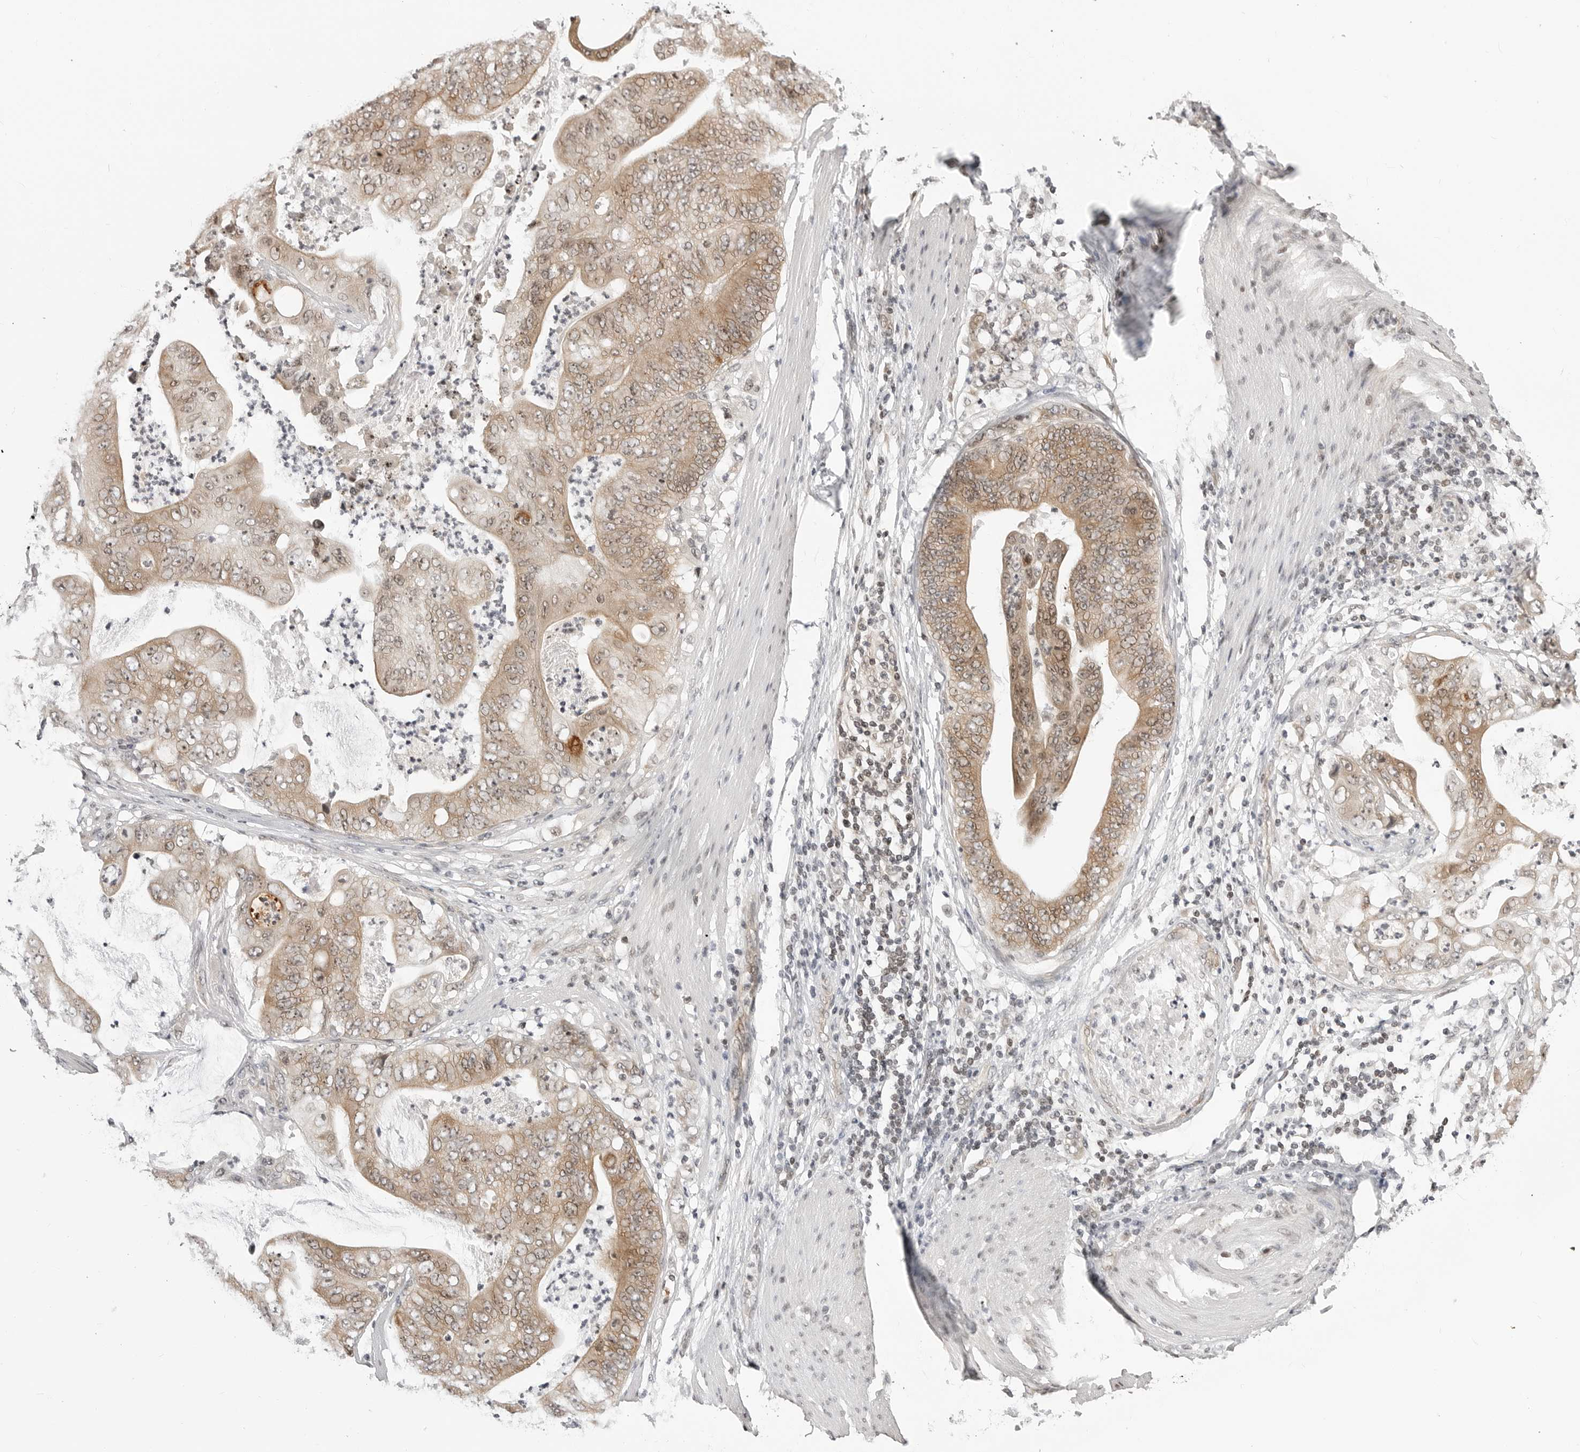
{"staining": {"intensity": "moderate", "quantity": ">75%", "location": "cytoplasmic/membranous,nuclear"}, "tissue": "stomach cancer", "cell_type": "Tumor cells", "image_type": "cancer", "snomed": [{"axis": "morphology", "description": "Adenocarcinoma, NOS"}, {"axis": "topography", "description": "Stomach"}], "caption": "Adenocarcinoma (stomach) stained with a protein marker reveals moderate staining in tumor cells.", "gene": "C8orf33", "patient": {"sex": "female", "age": 73}}